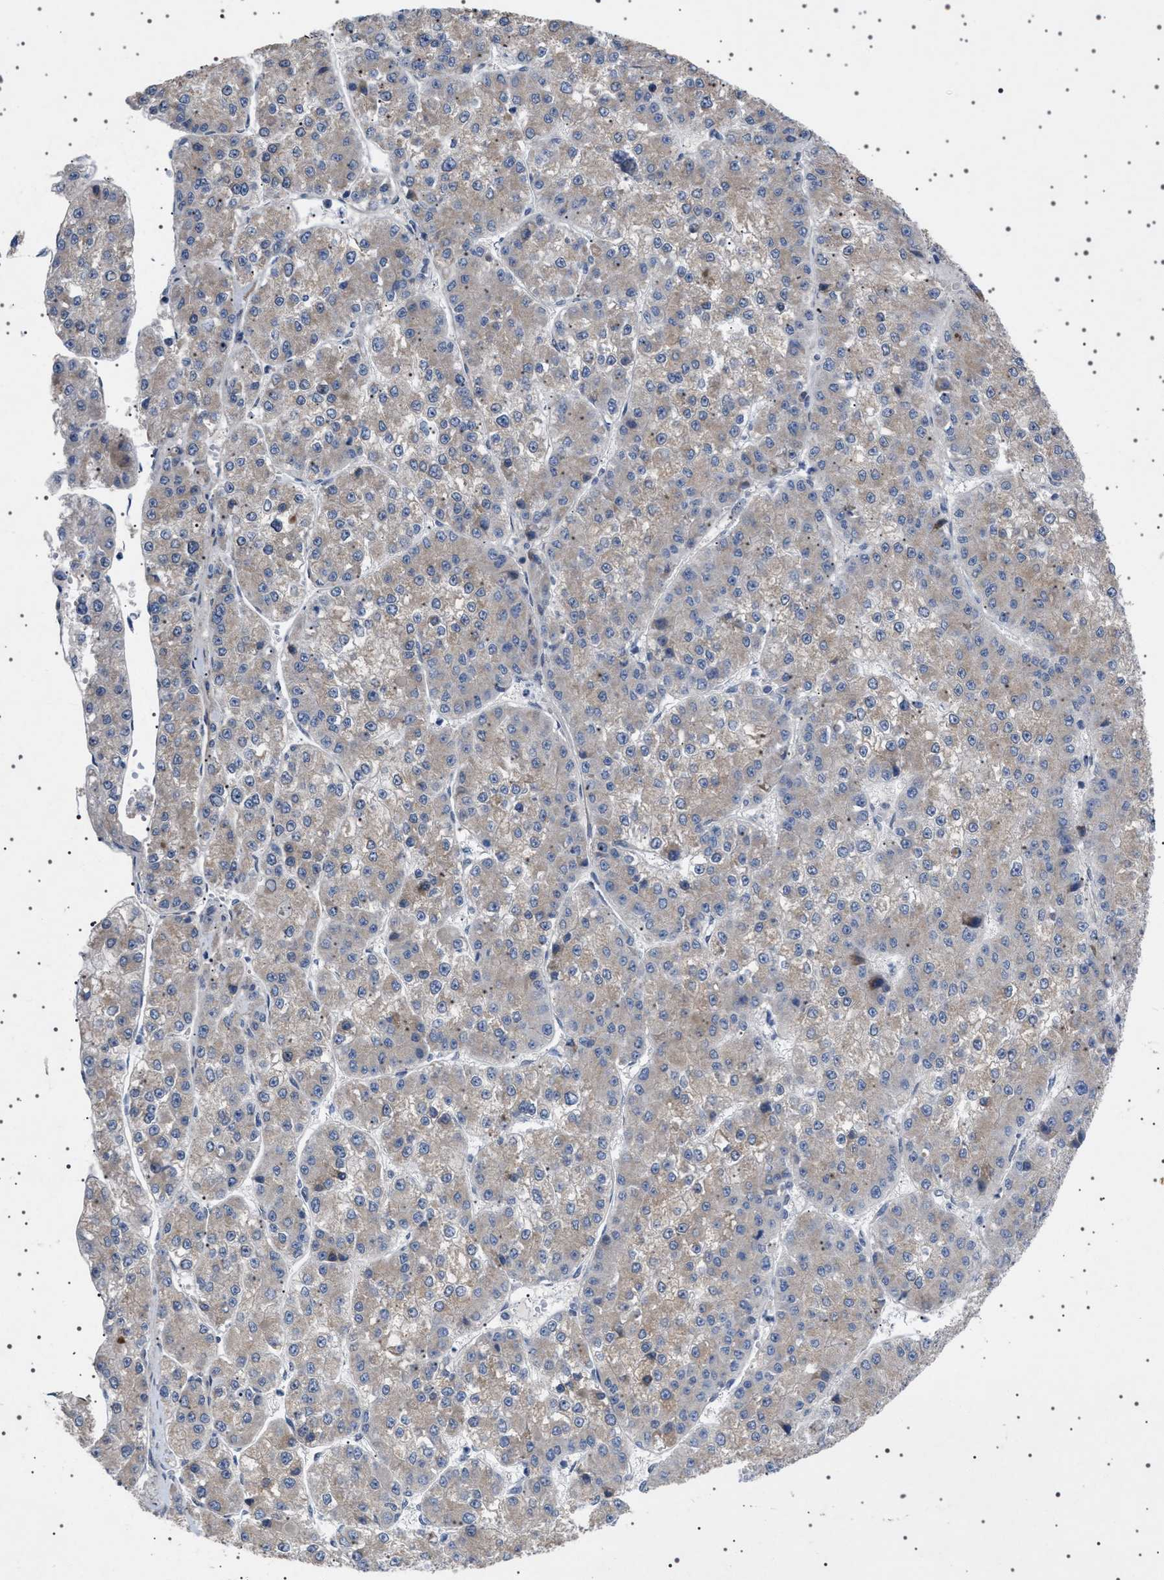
{"staining": {"intensity": "weak", "quantity": "<25%", "location": "cytoplasmic/membranous"}, "tissue": "liver cancer", "cell_type": "Tumor cells", "image_type": "cancer", "snomed": [{"axis": "morphology", "description": "Carcinoma, Hepatocellular, NOS"}, {"axis": "topography", "description": "Liver"}], "caption": "Immunohistochemical staining of human liver hepatocellular carcinoma displays no significant expression in tumor cells.", "gene": "HTR1A", "patient": {"sex": "female", "age": 73}}